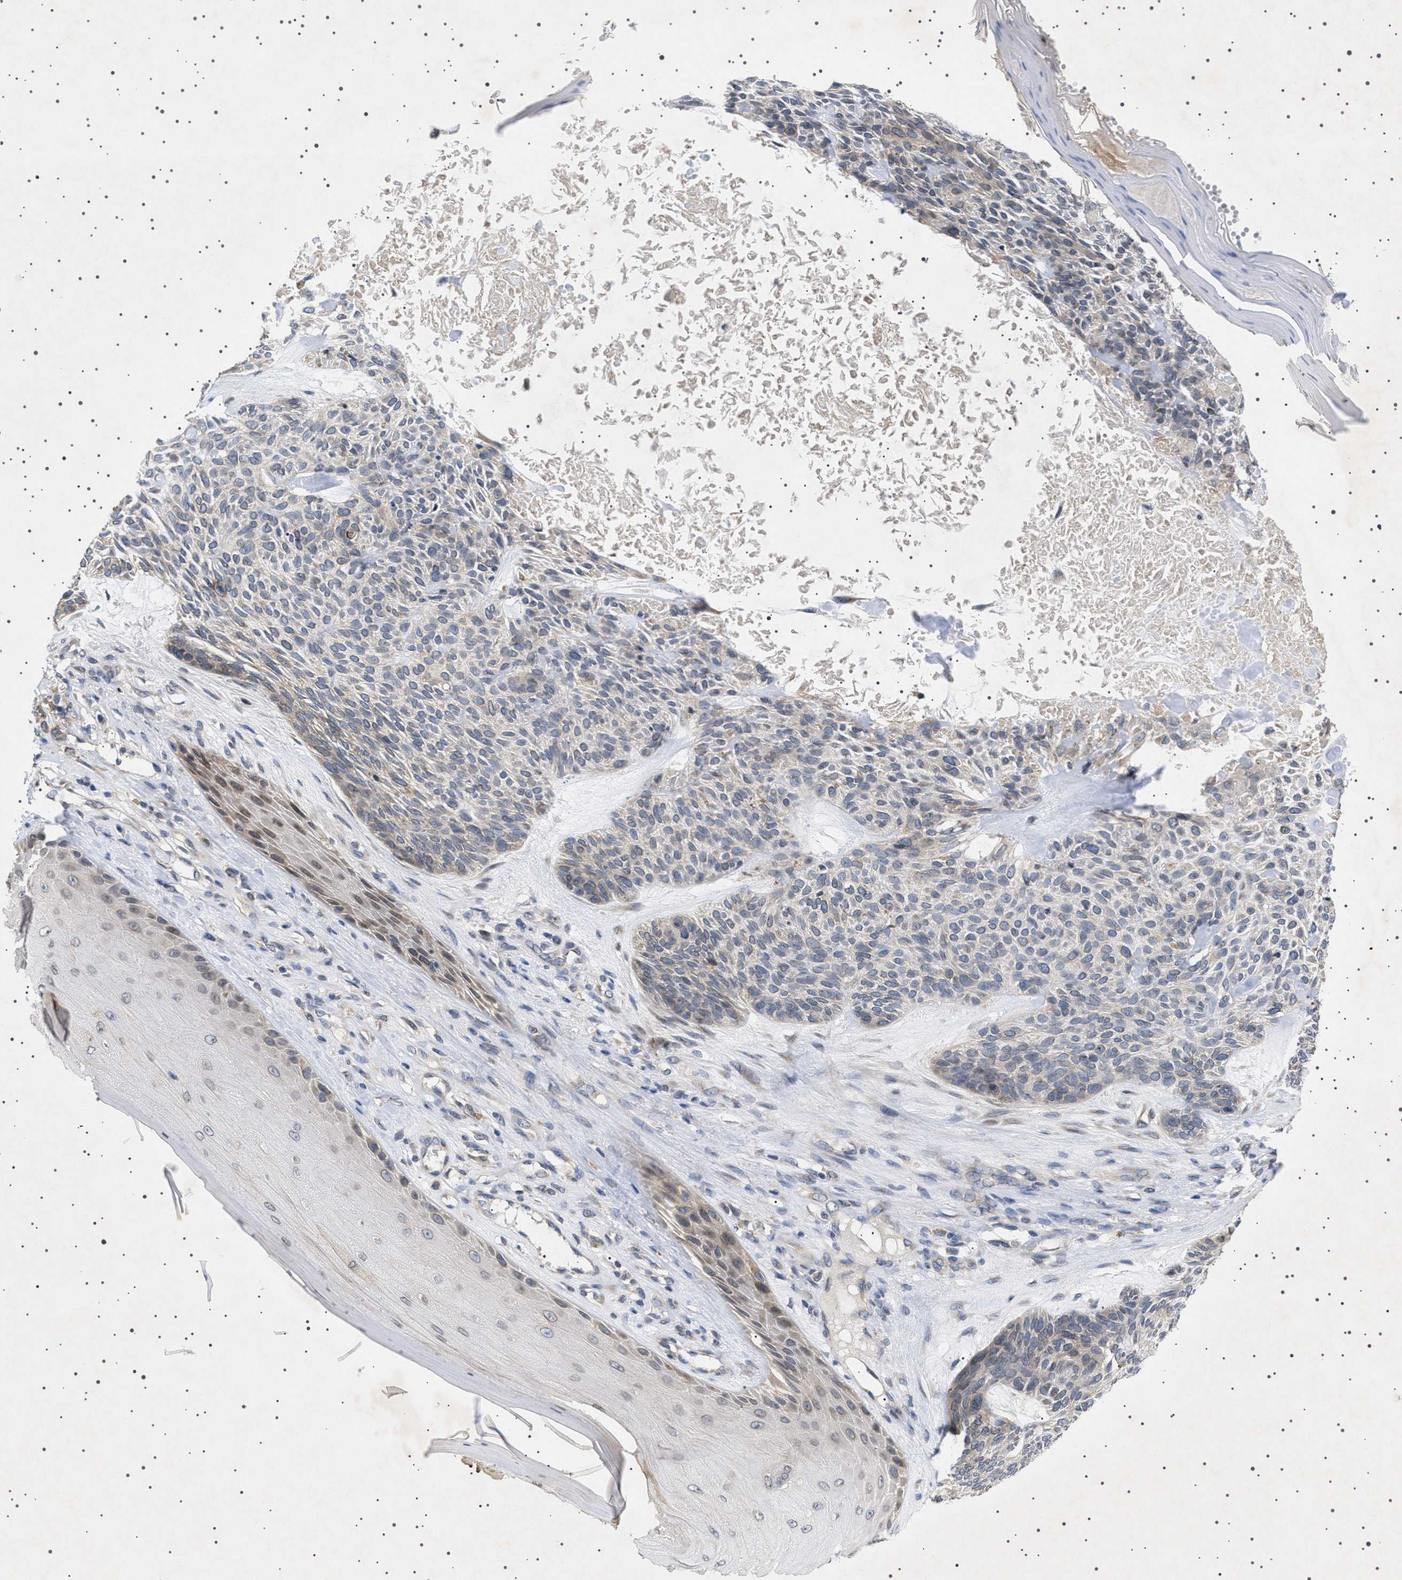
{"staining": {"intensity": "weak", "quantity": "<25%", "location": "cytoplasmic/membranous"}, "tissue": "skin cancer", "cell_type": "Tumor cells", "image_type": "cancer", "snomed": [{"axis": "morphology", "description": "Basal cell carcinoma"}, {"axis": "topography", "description": "Skin"}], "caption": "This is a image of IHC staining of skin cancer, which shows no staining in tumor cells.", "gene": "NUP93", "patient": {"sex": "male", "age": 55}}